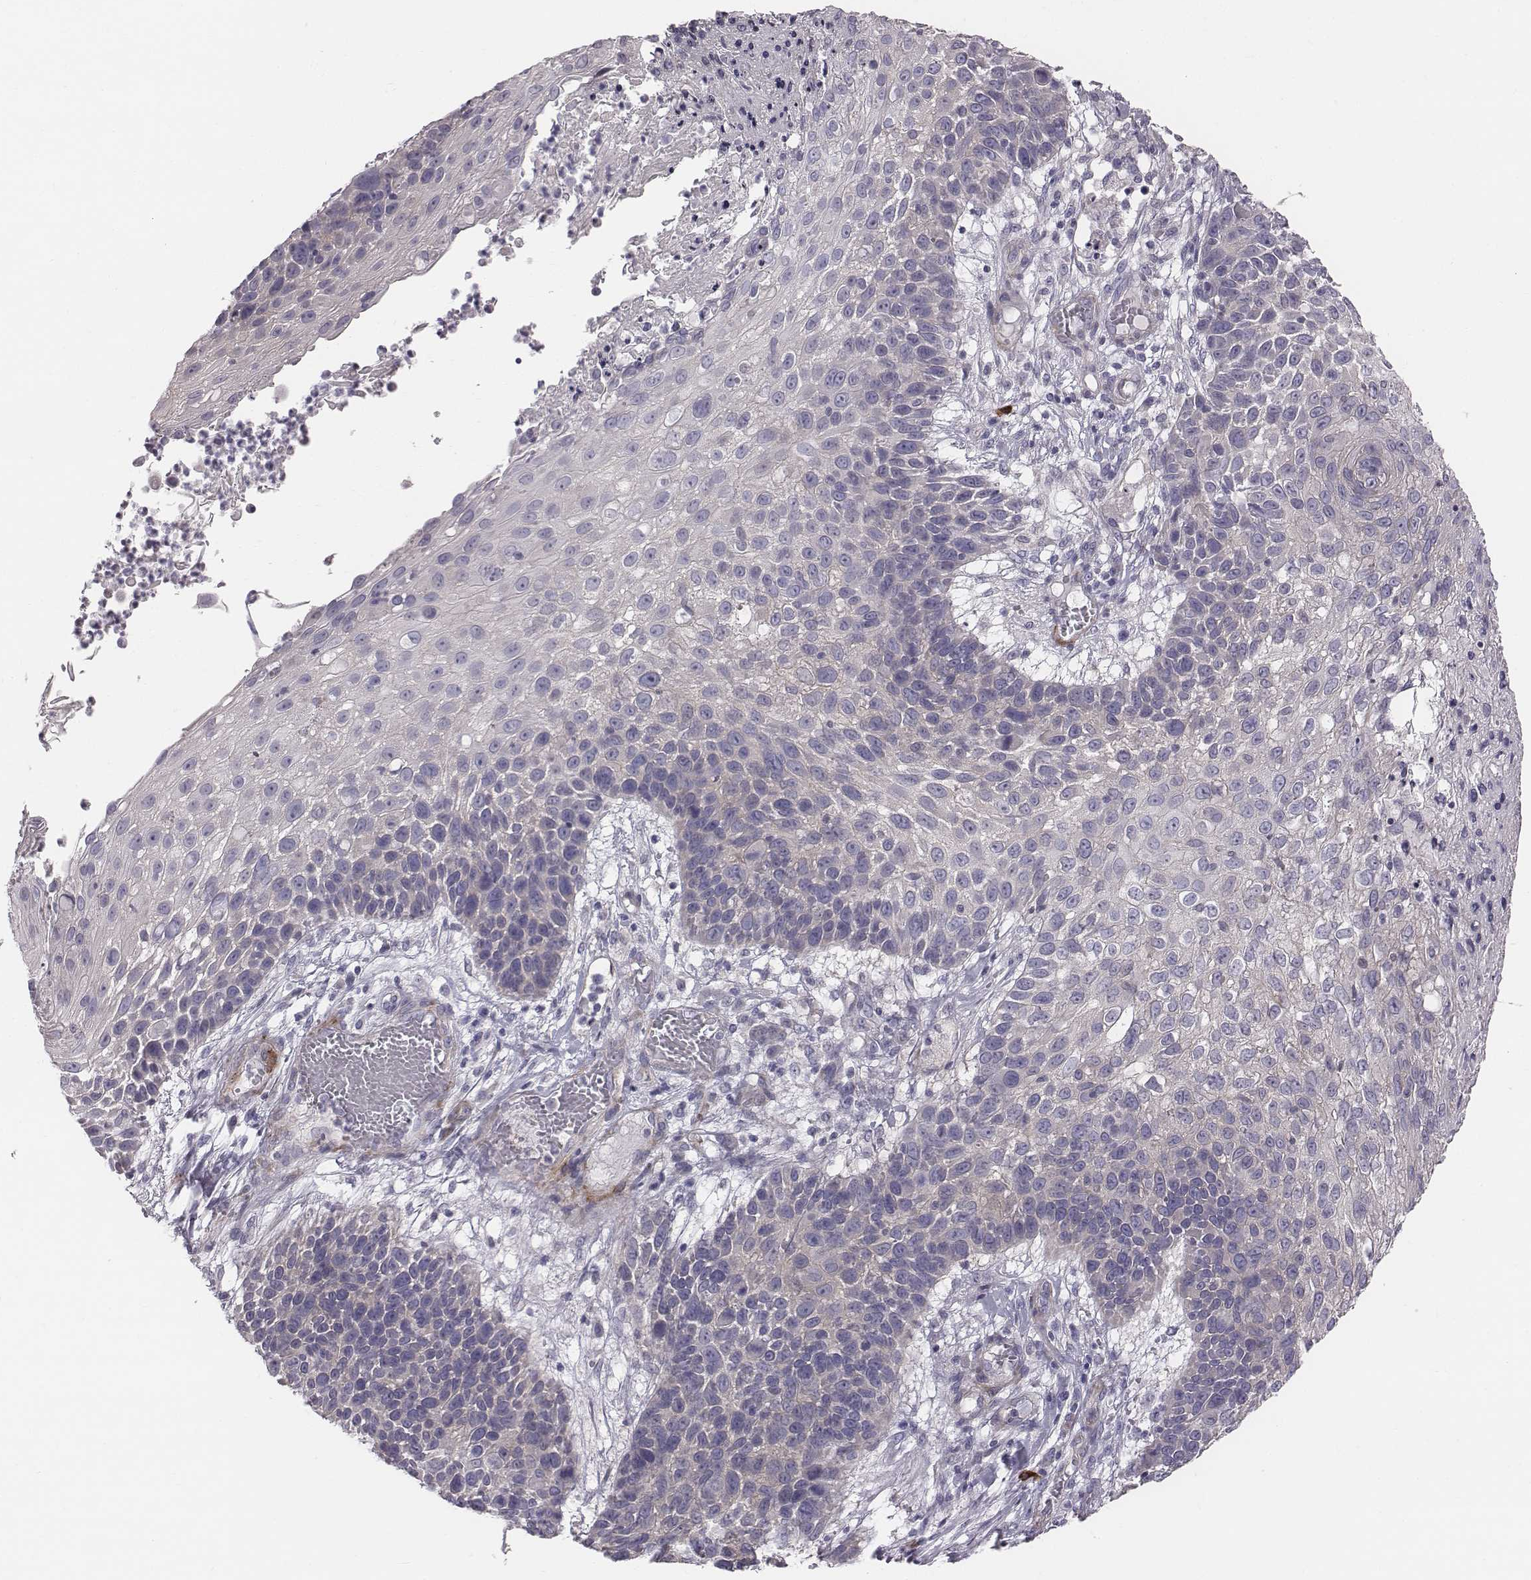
{"staining": {"intensity": "negative", "quantity": "none", "location": "none"}, "tissue": "skin cancer", "cell_type": "Tumor cells", "image_type": "cancer", "snomed": [{"axis": "morphology", "description": "Squamous cell carcinoma, NOS"}, {"axis": "topography", "description": "Skin"}], "caption": "The histopathology image reveals no staining of tumor cells in skin squamous cell carcinoma.", "gene": "PRKCZ", "patient": {"sex": "male", "age": 92}}